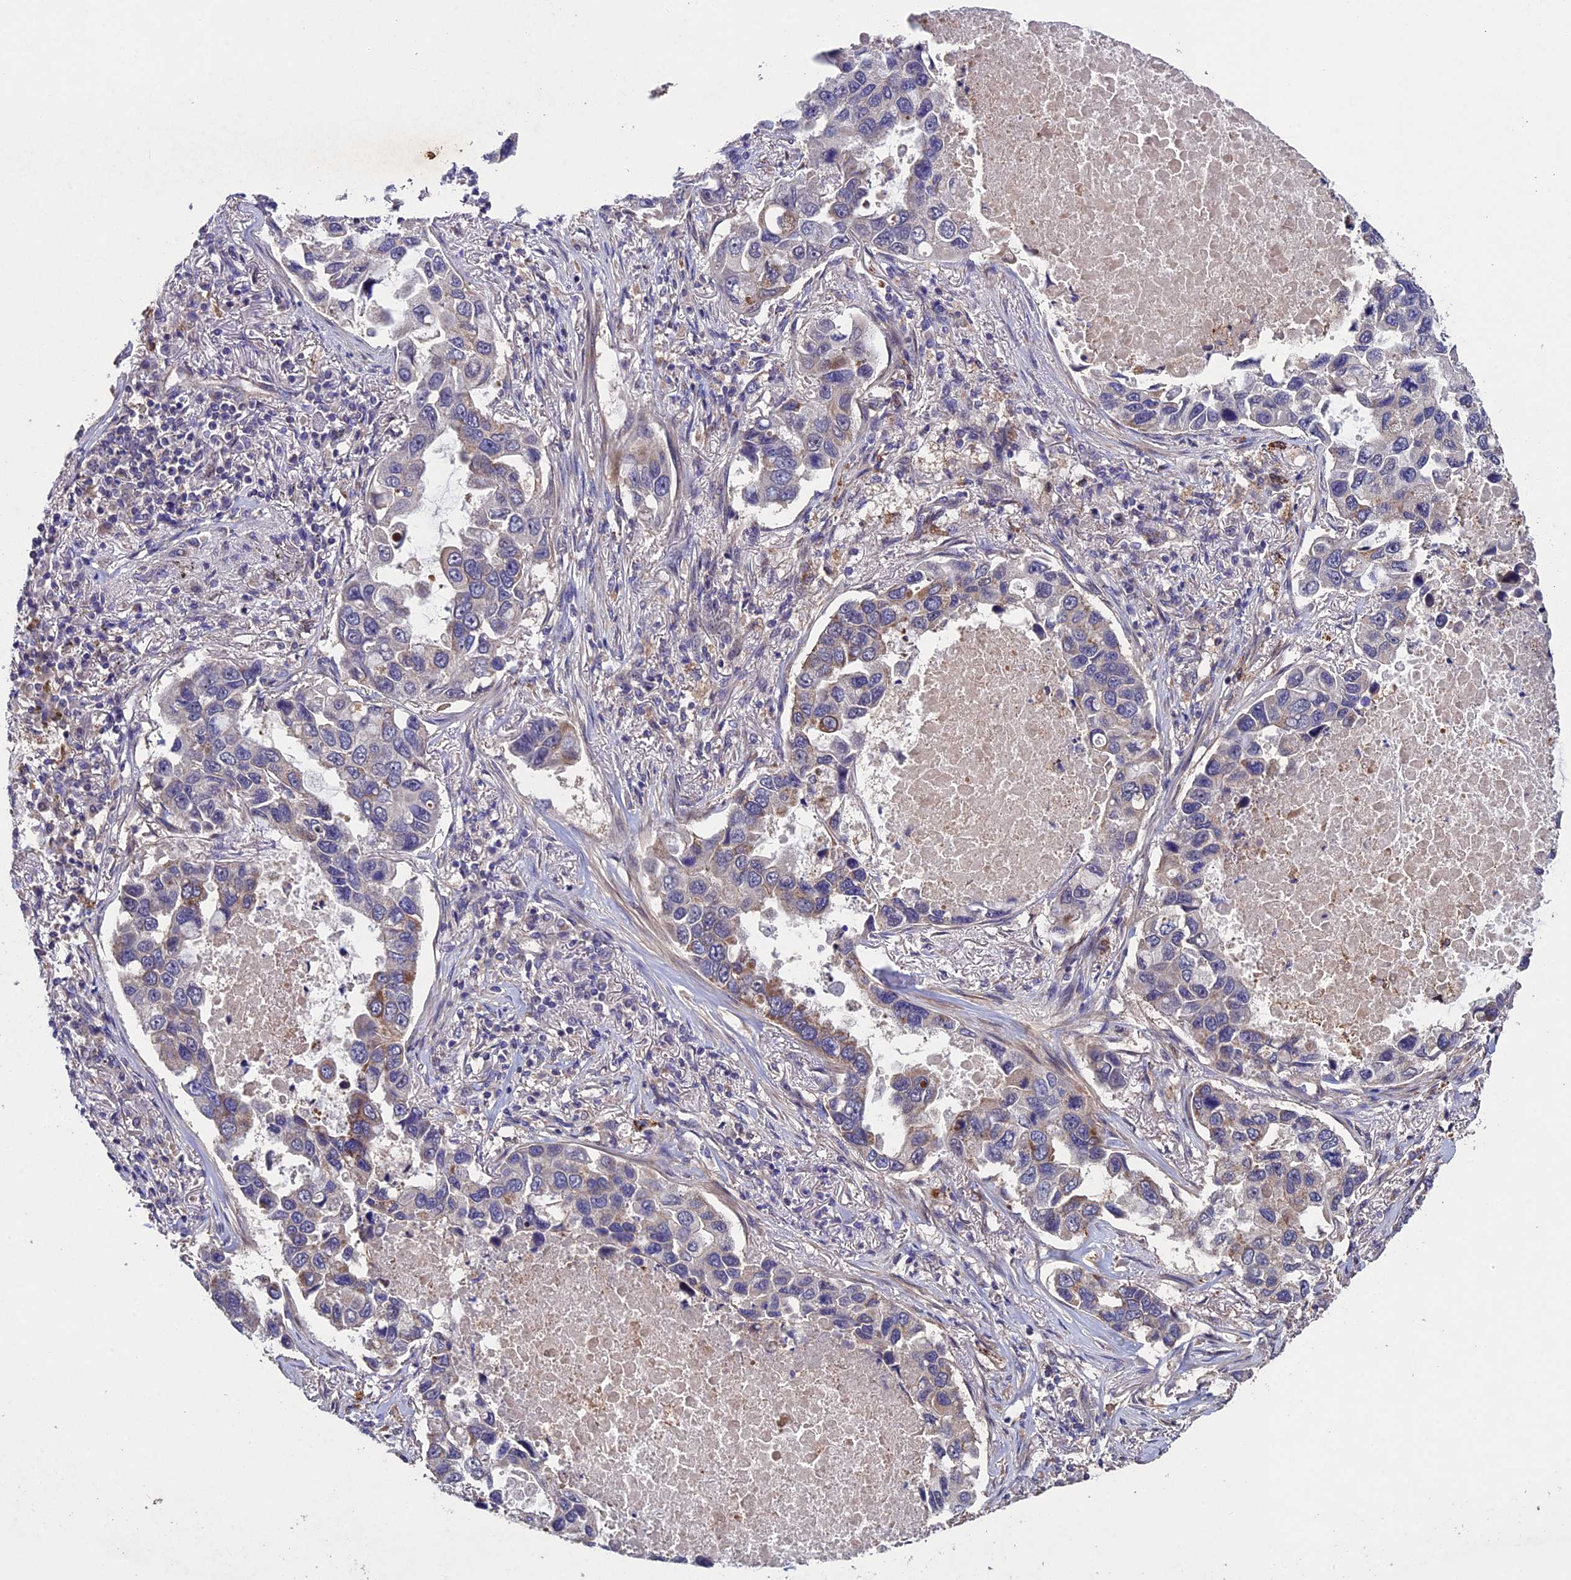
{"staining": {"intensity": "moderate", "quantity": "<25%", "location": "cytoplasmic/membranous"}, "tissue": "lung cancer", "cell_type": "Tumor cells", "image_type": "cancer", "snomed": [{"axis": "morphology", "description": "Adenocarcinoma, NOS"}, {"axis": "topography", "description": "Lung"}], "caption": "Moderate cytoplasmic/membranous expression for a protein is present in about <25% of tumor cells of lung adenocarcinoma using immunohistochemistry.", "gene": "RNF17", "patient": {"sex": "male", "age": 64}}